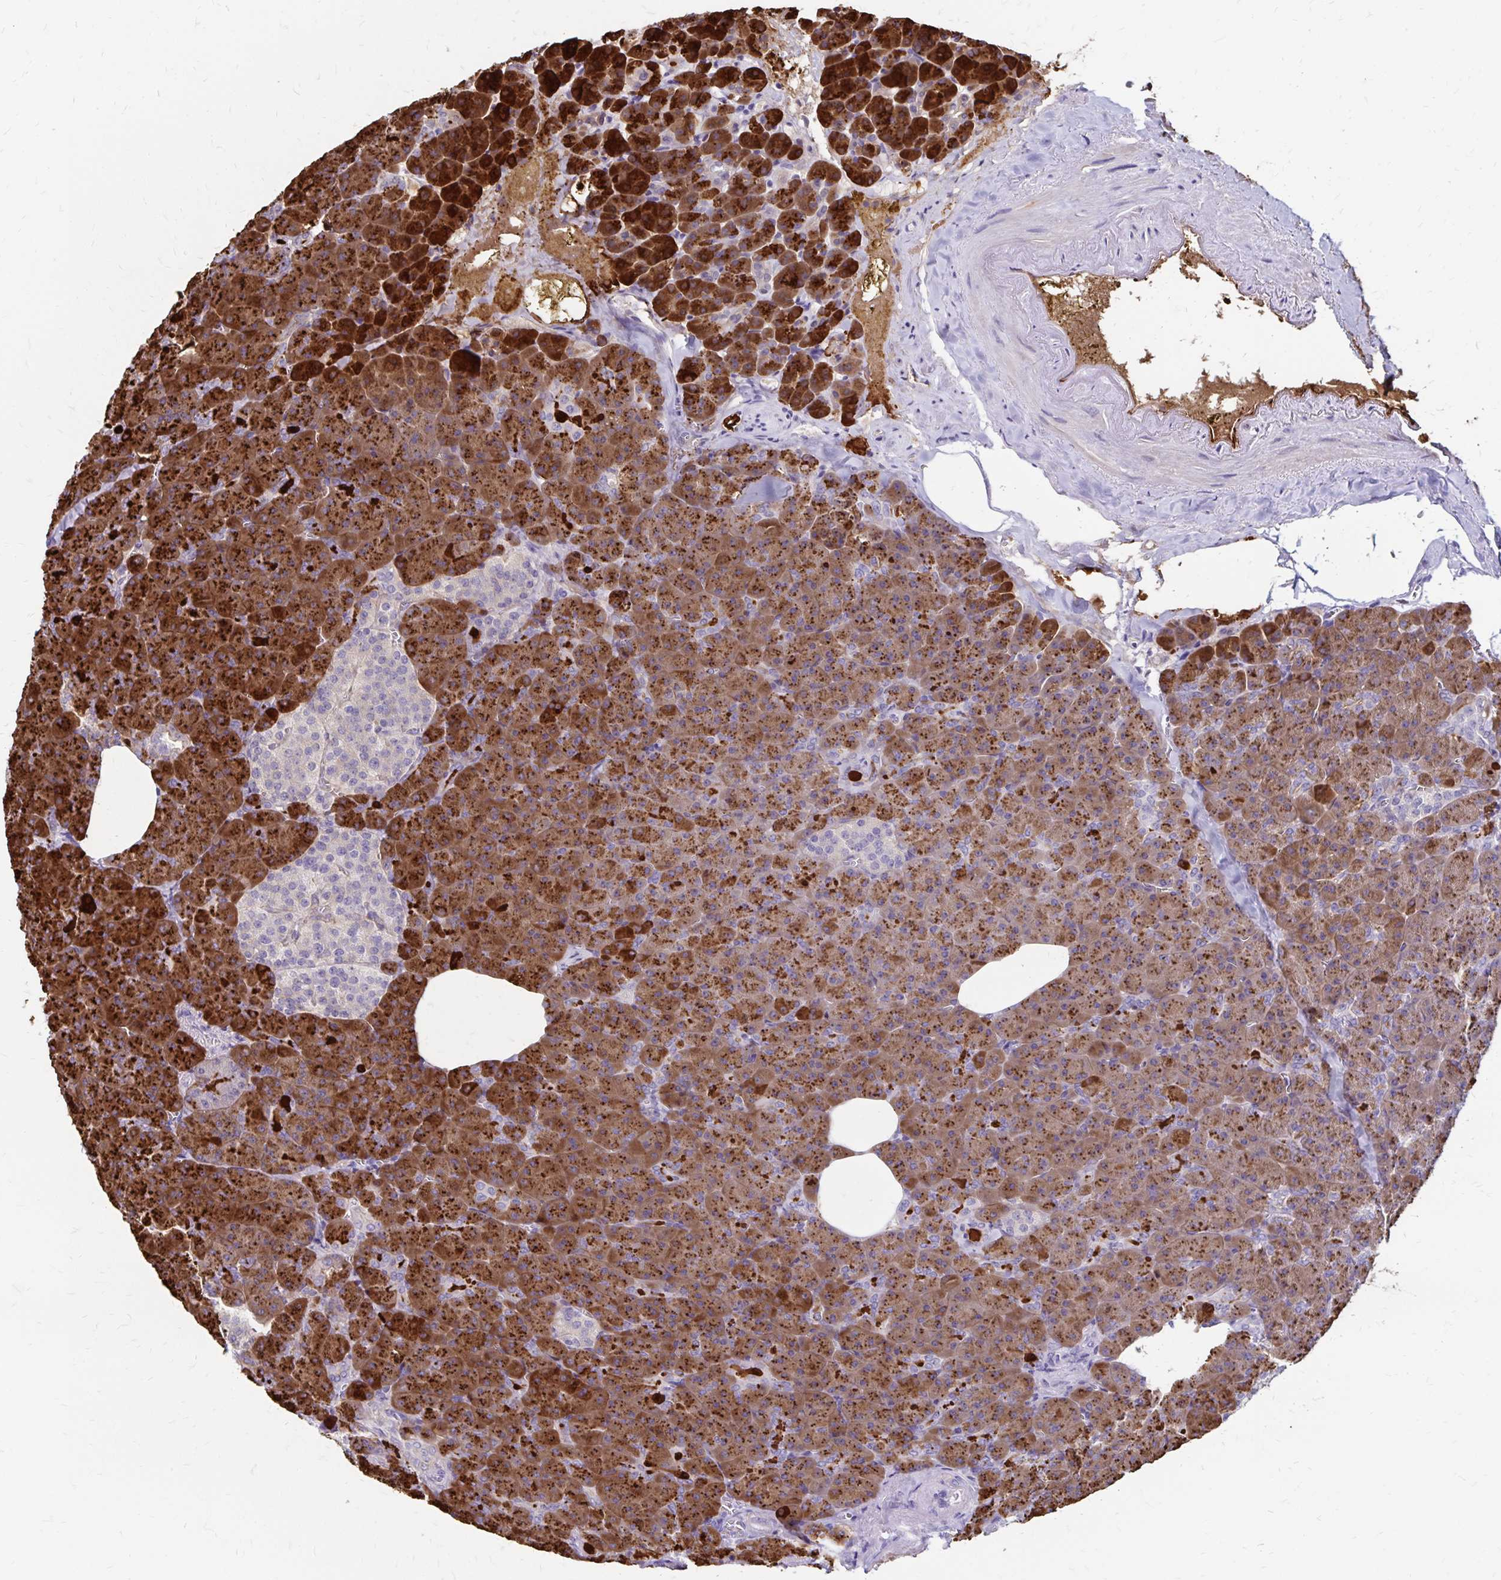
{"staining": {"intensity": "strong", "quantity": ">75%", "location": "cytoplasmic/membranous"}, "tissue": "pancreas", "cell_type": "Exocrine glandular cells", "image_type": "normal", "snomed": [{"axis": "morphology", "description": "Normal tissue, NOS"}, {"axis": "topography", "description": "Pancreas"}], "caption": "Protein expression analysis of unremarkable pancreas demonstrates strong cytoplasmic/membranous positivity in approximately >75% of exocrine glandular cells. The staining was performed using DAB, with brown indicating positive protein expression. Nuclei are stained blue with hematoxylin.", "gene": "TNS3", "patient": {"sex": "female", "age": 74}}